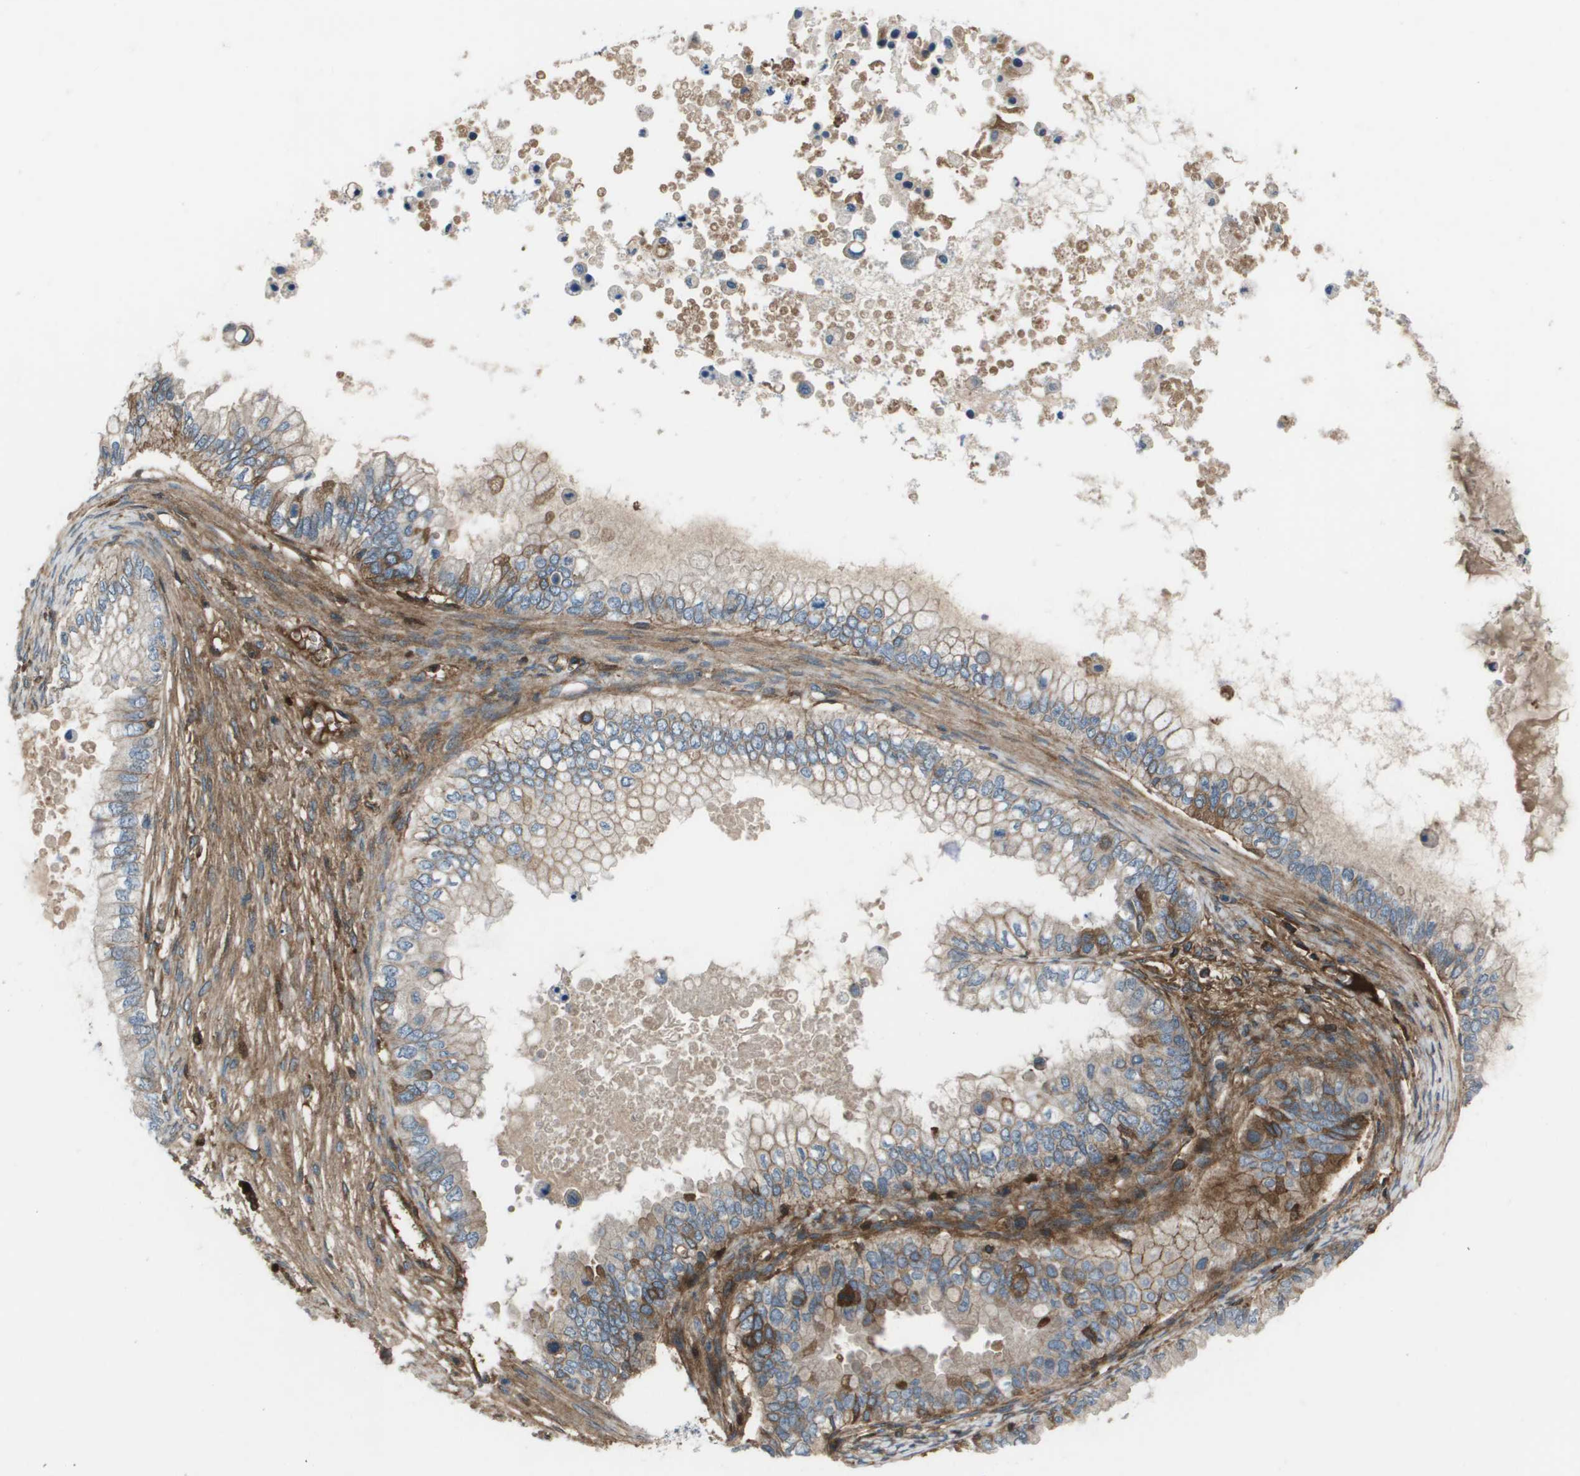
{"staining": {"intensity": "weak", "quantity": "<25%", "location": "cytoplasmic/membranous"}, "tissue": "ovarian cancer", "cell_type": "Tumor cells", "image_type": "cancer", "snomed": [{"axis": "morphology", "description": "Cystadenocarcinoma, mucinous, NOS"}, {"axis": "topography", "description": "Ovary"}], "caption": "An image of human mucinous cystadenocarcinoma (ovarian) is negative for staining in tumor cells.", "gene": "PCOLCE", "patient": {"sex": "female", "age": 80}}